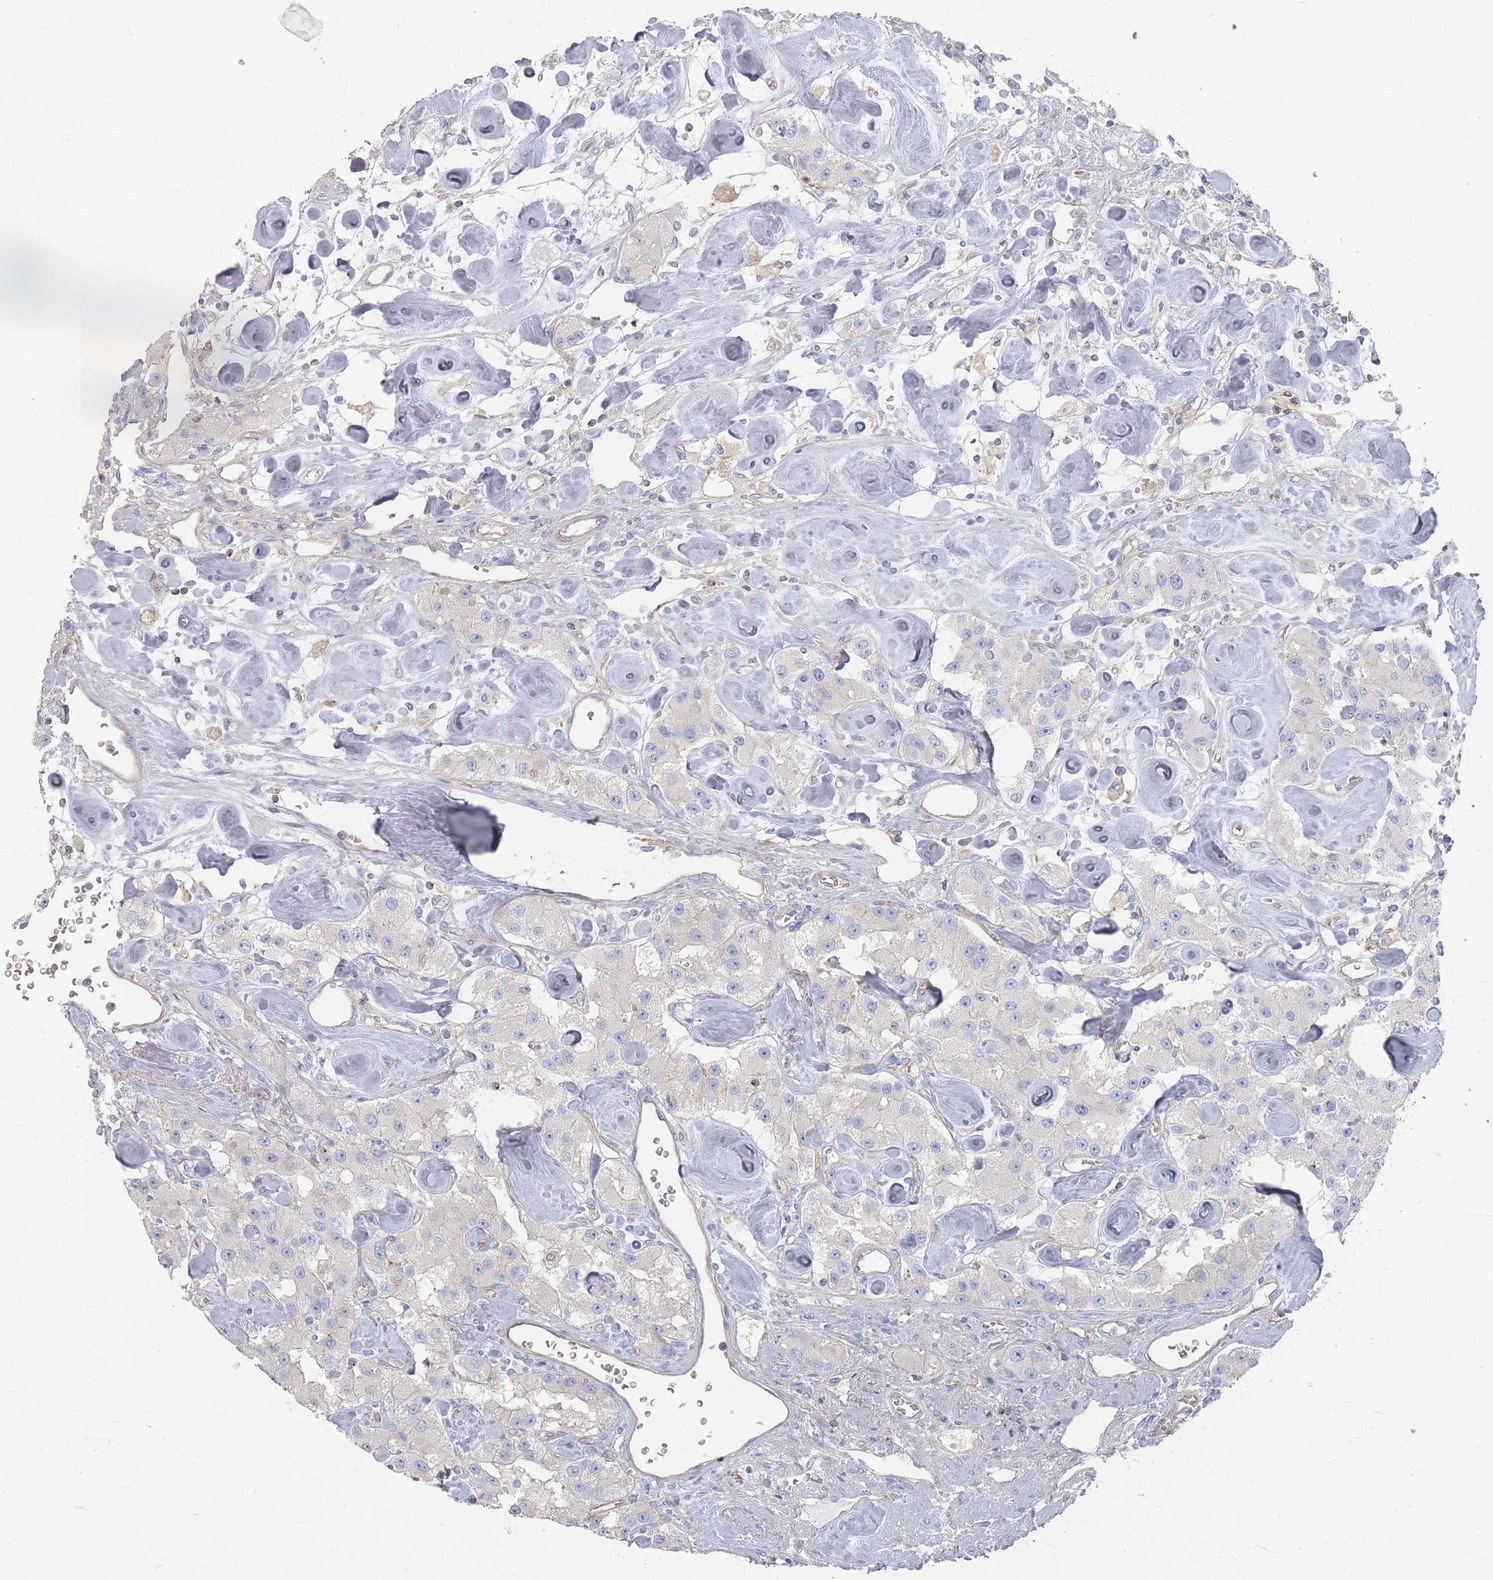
{"staining": {"intensity": "negative", "quantity": "none", "location": "none"}, "tissue": "carcinoid", "cell_type": "Tumor cells", "image_type": "cancer", "snomed": [{"axis": "morphology", "description": "Carcinoid, malignant, NOS"}, {"axis": "topography", "description": "Pancreas"}], "caption": "IHC image of human carcinoid stained for a protein (brown), which demonstrates no expression in tumor cells.", "gene": "GNB1", "patient": {"sex": "male", "age": 41}}